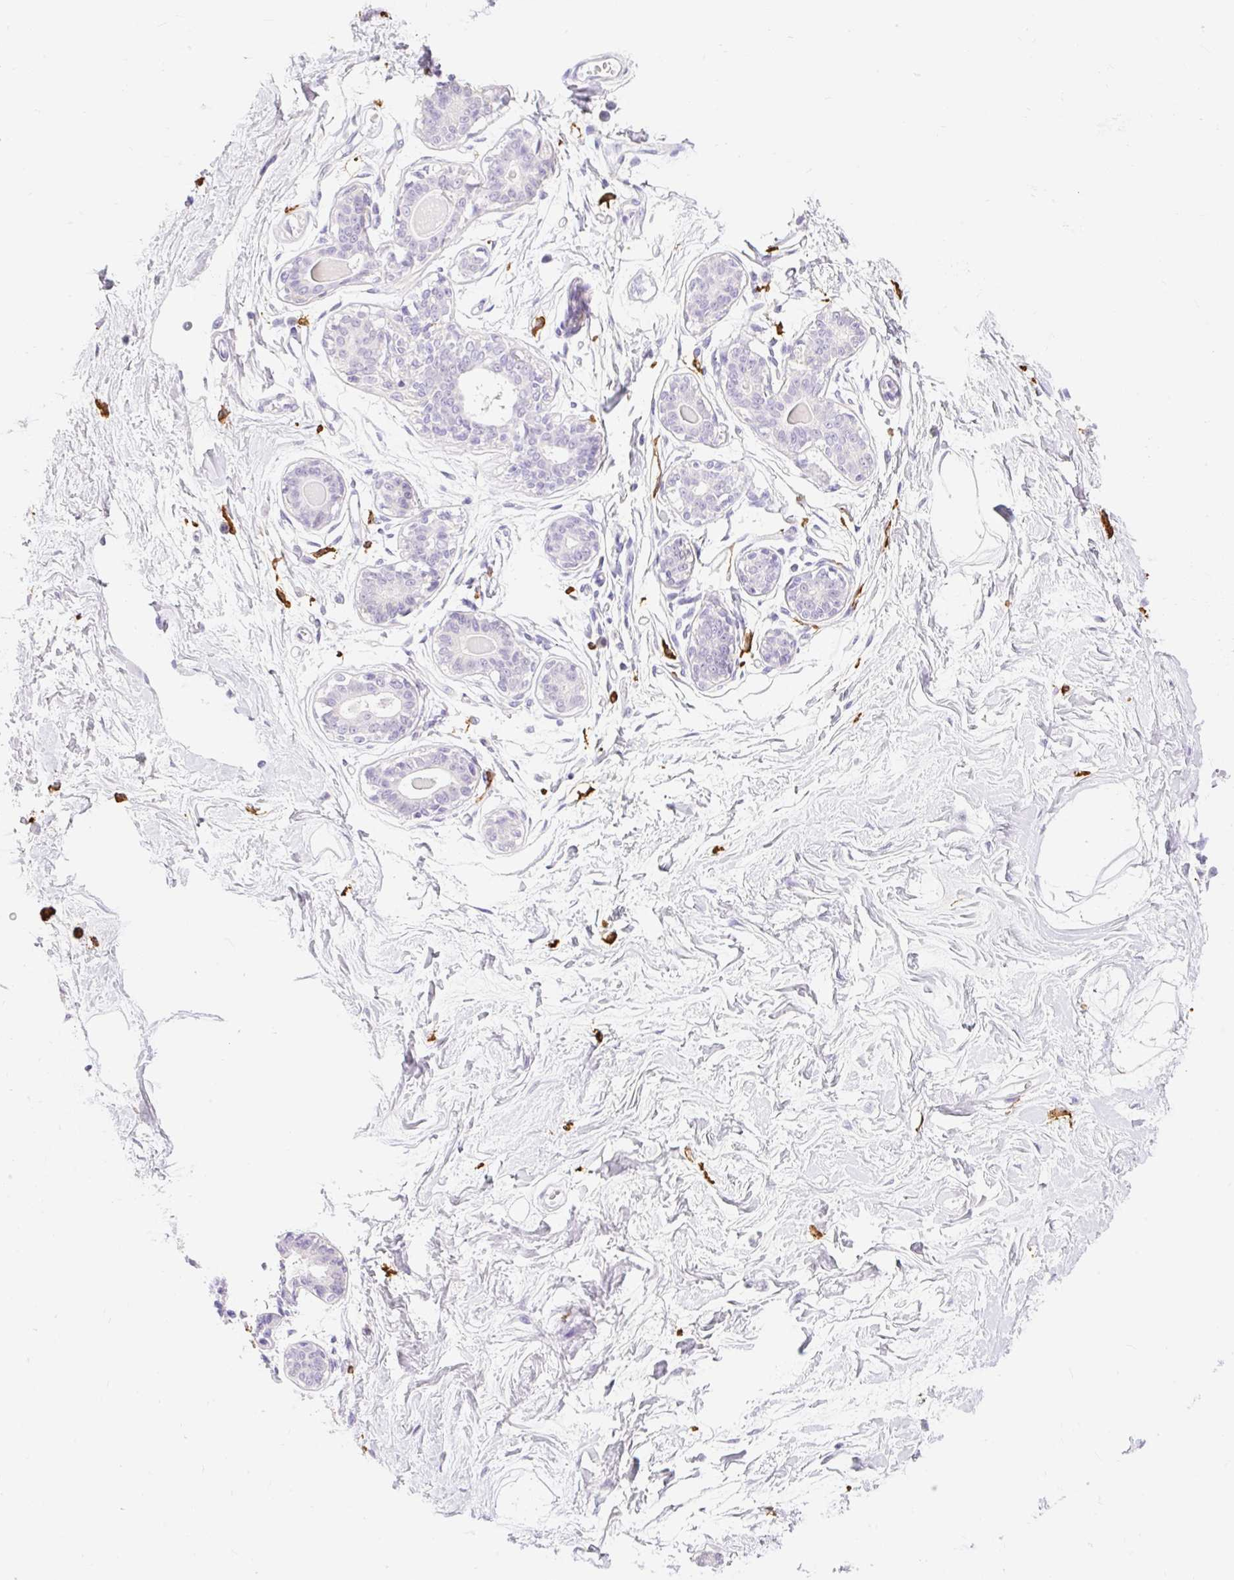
{"staining": {"intensity": "negative", "quantity": "none", "location": "none"}, "tissue": "breast", "cell_type": "Adipocytes", "image_type": "normal", "snomed": [{"axis": "morphology", "description": "Normal tissue, NOS"}, {"axis": "topography", "description": "Breast"}], "caption": "High magnification brightfield microscopy of normal breast stained with DAB (3,3'-diaminobenzidine) (brown) and counterstained with hematoxylin (blue): adipocytes show no significant staining. Brightfield microscopy of IHC stained with DAB (brown) and hematoxylin (blue), captured at high magnification.", "gene": "SIGLEC1", "patient": {"sex": "female", "age": 45}}